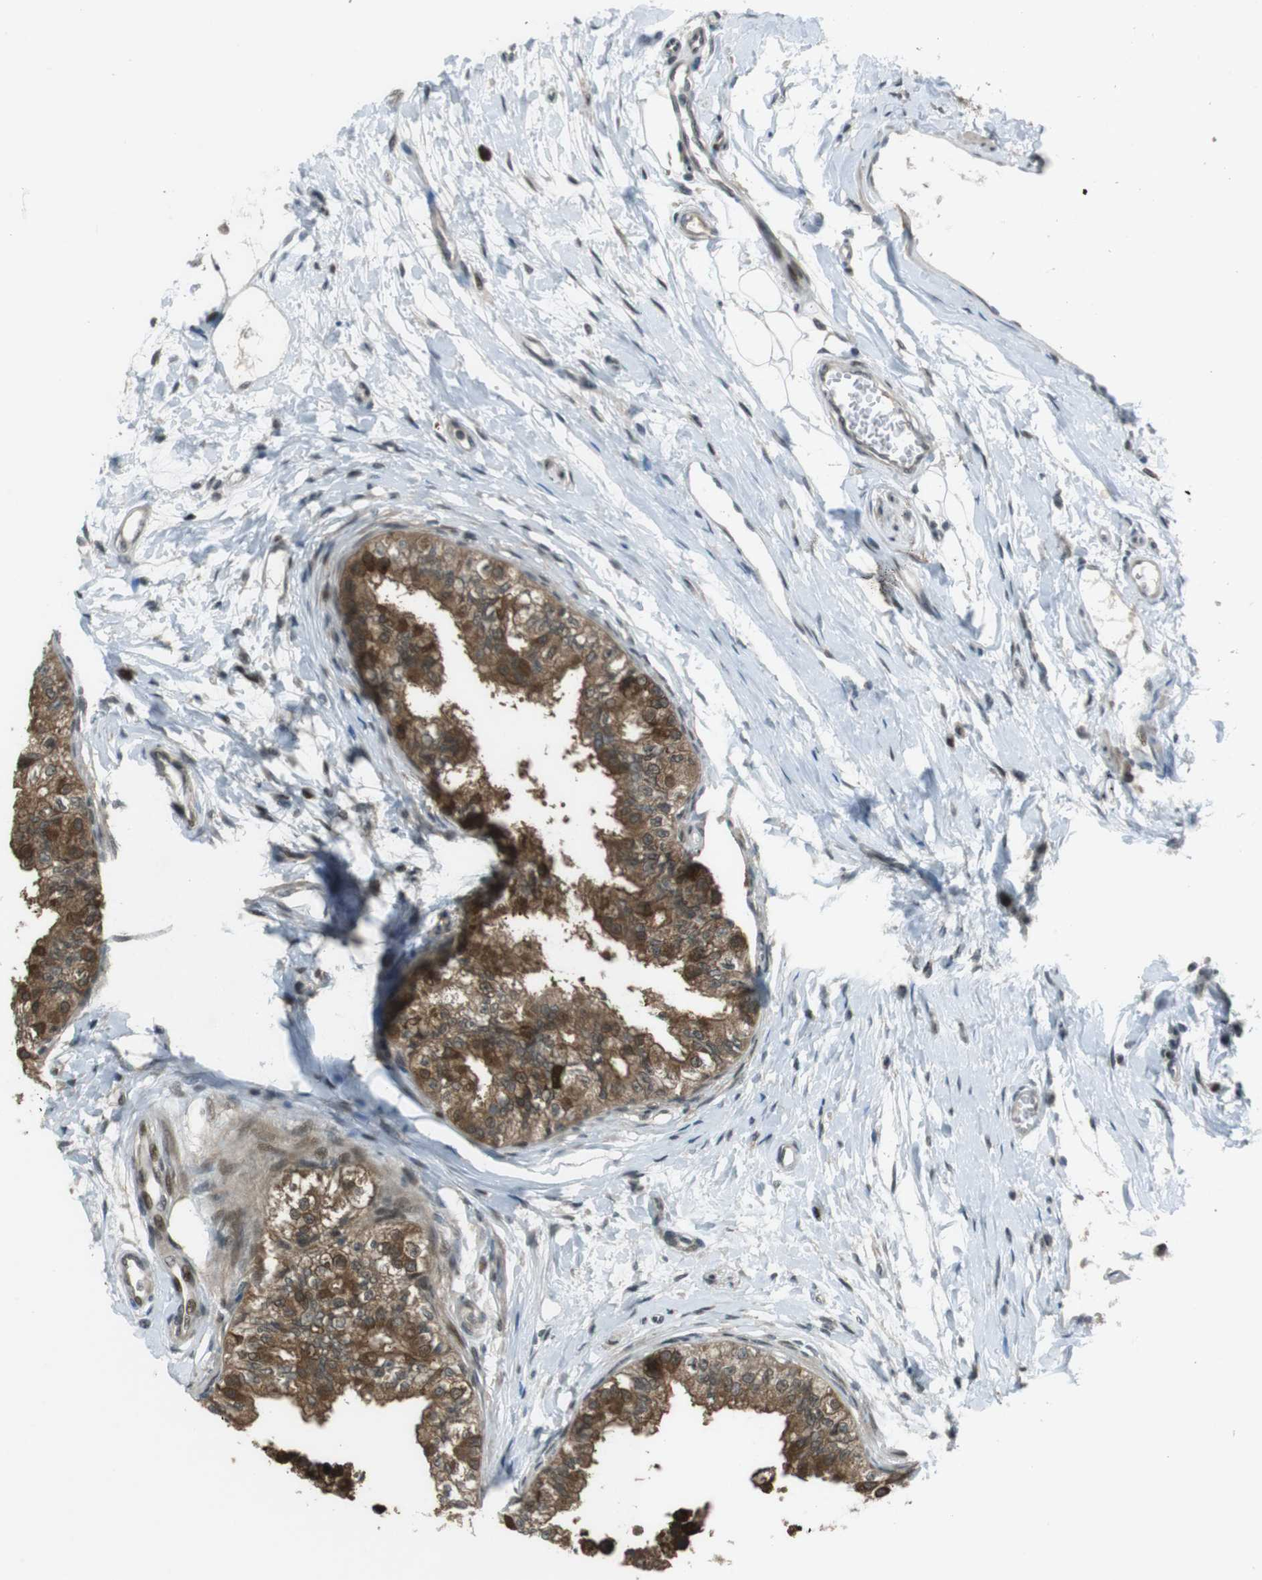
{"staining": {"intensity": "moderate", "quantity": ">75%", "location": "cytoplasmic/membranous,nuclear"}, "tissue": "epididymis", "cell_type": "Glandular cells", "image_type": "normal", "snomed": [{"axis": "morphology", "description": "Normal tissue, NOS"}, {"axis": "morphology", "description": "Adenocarcinoma, metastatic, NOS"}, {"axis": "topography", "description": "Testis"}, {"axis": "topography", "description": "Epididymis"}], "caption": "IHC photomicrograph of benign epididymis stained for a protein (brown), which displays medium levels of moderate cytoplasmic/membranous,nuclear expression in approximately >75% of glandular cells.", "gene": "SLITRK5", "patient": {"sex": "male", "age": 26}}